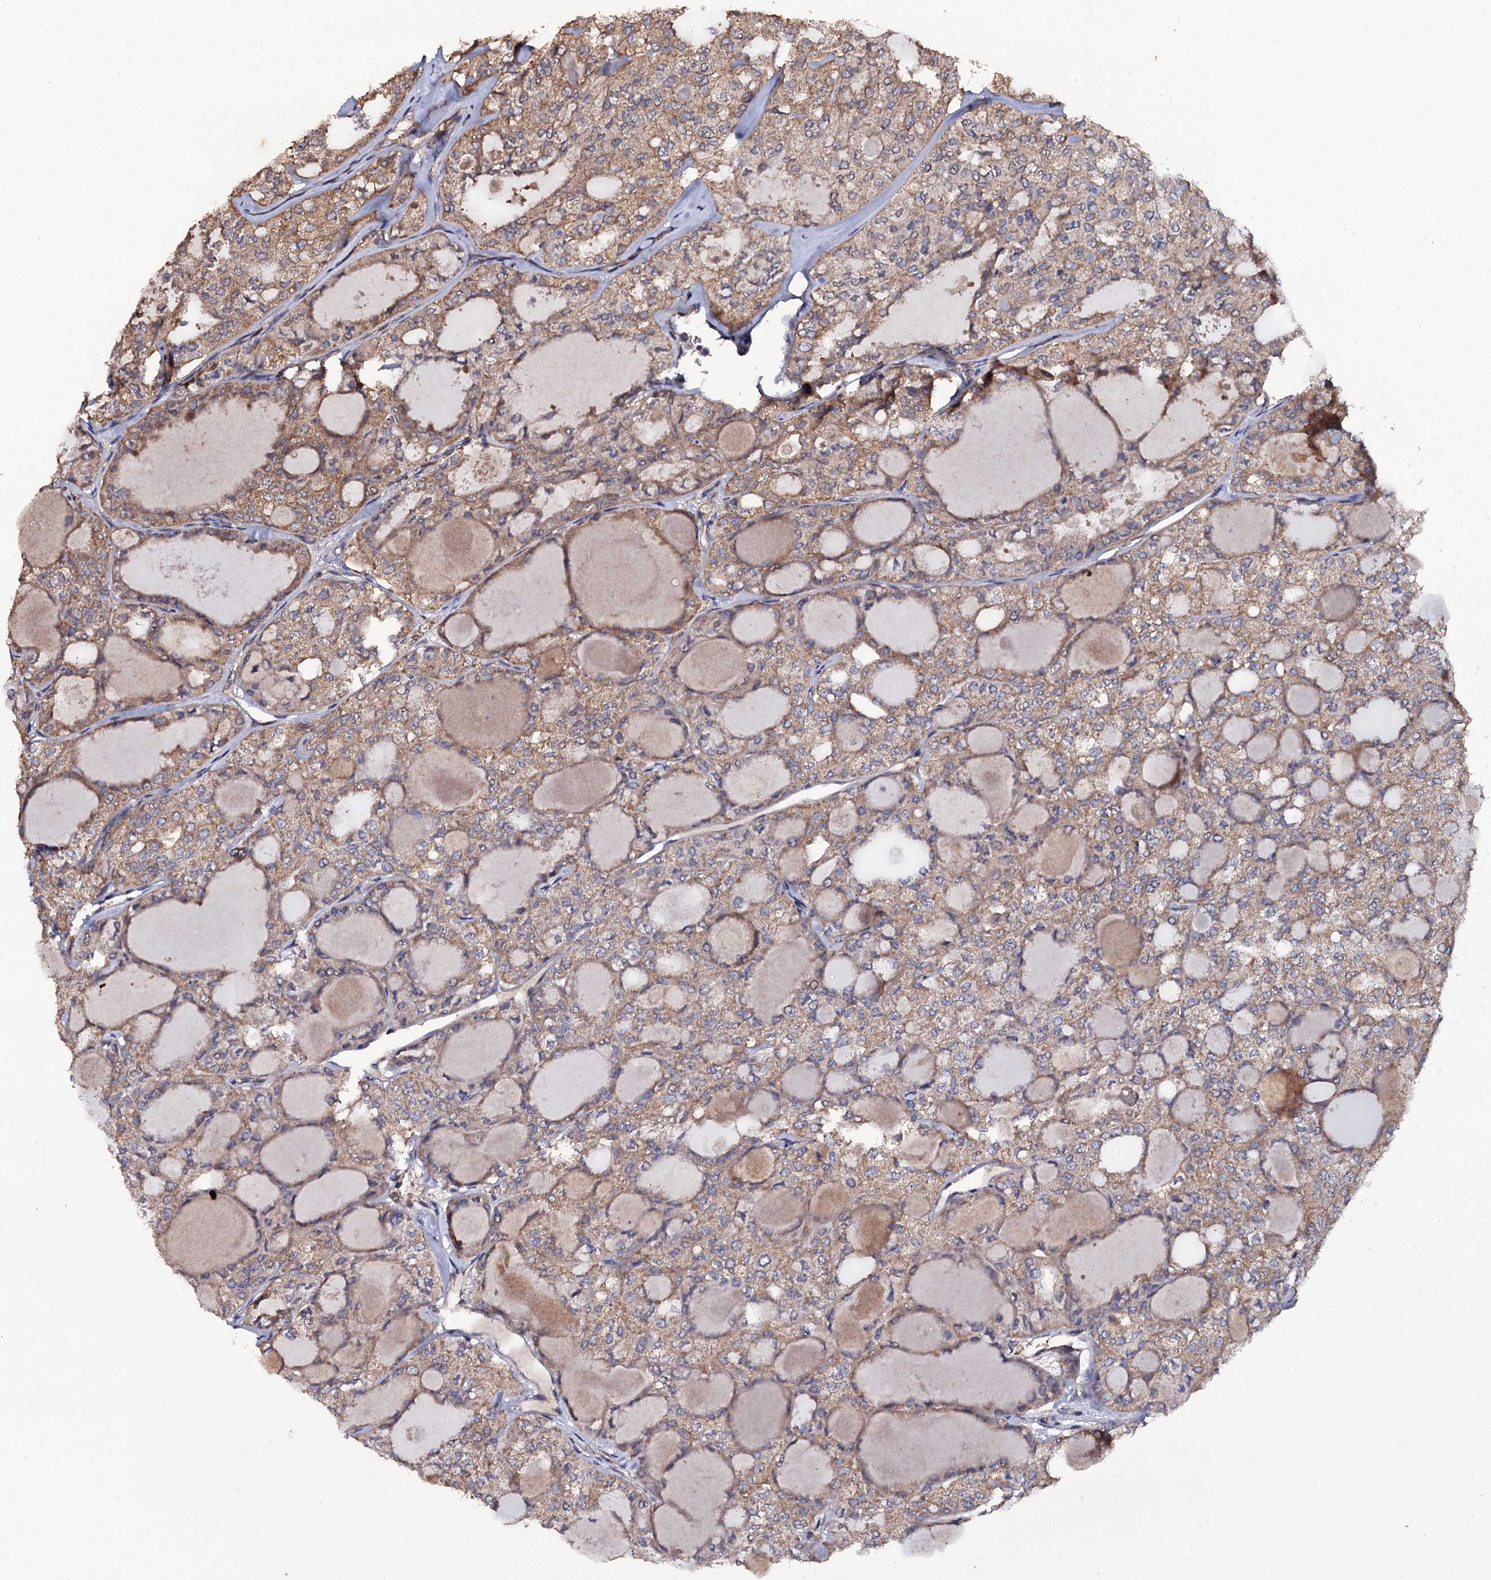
{"staining": {"intensity": "moderate", "quantity": ">75%", "location": "cytoplasmic/membranous"}, "tissue": "thyroid cancer", "cell_type": "Tumor cells", "image_type": "cancer", "snomed": [{"axis": "morphology", "description": "Follicular adenoma carcinoma, NOS"}, {"axis": "topography", "description": "Thyroid gland"}], "caption": "The image shows staining of thyroid cancer, revealing moderate cytoplasmic/membranous protein expression (brown color) within tumor cells.", "gene": "TTC23", "patient": {"sex": "male", "age": 75}}